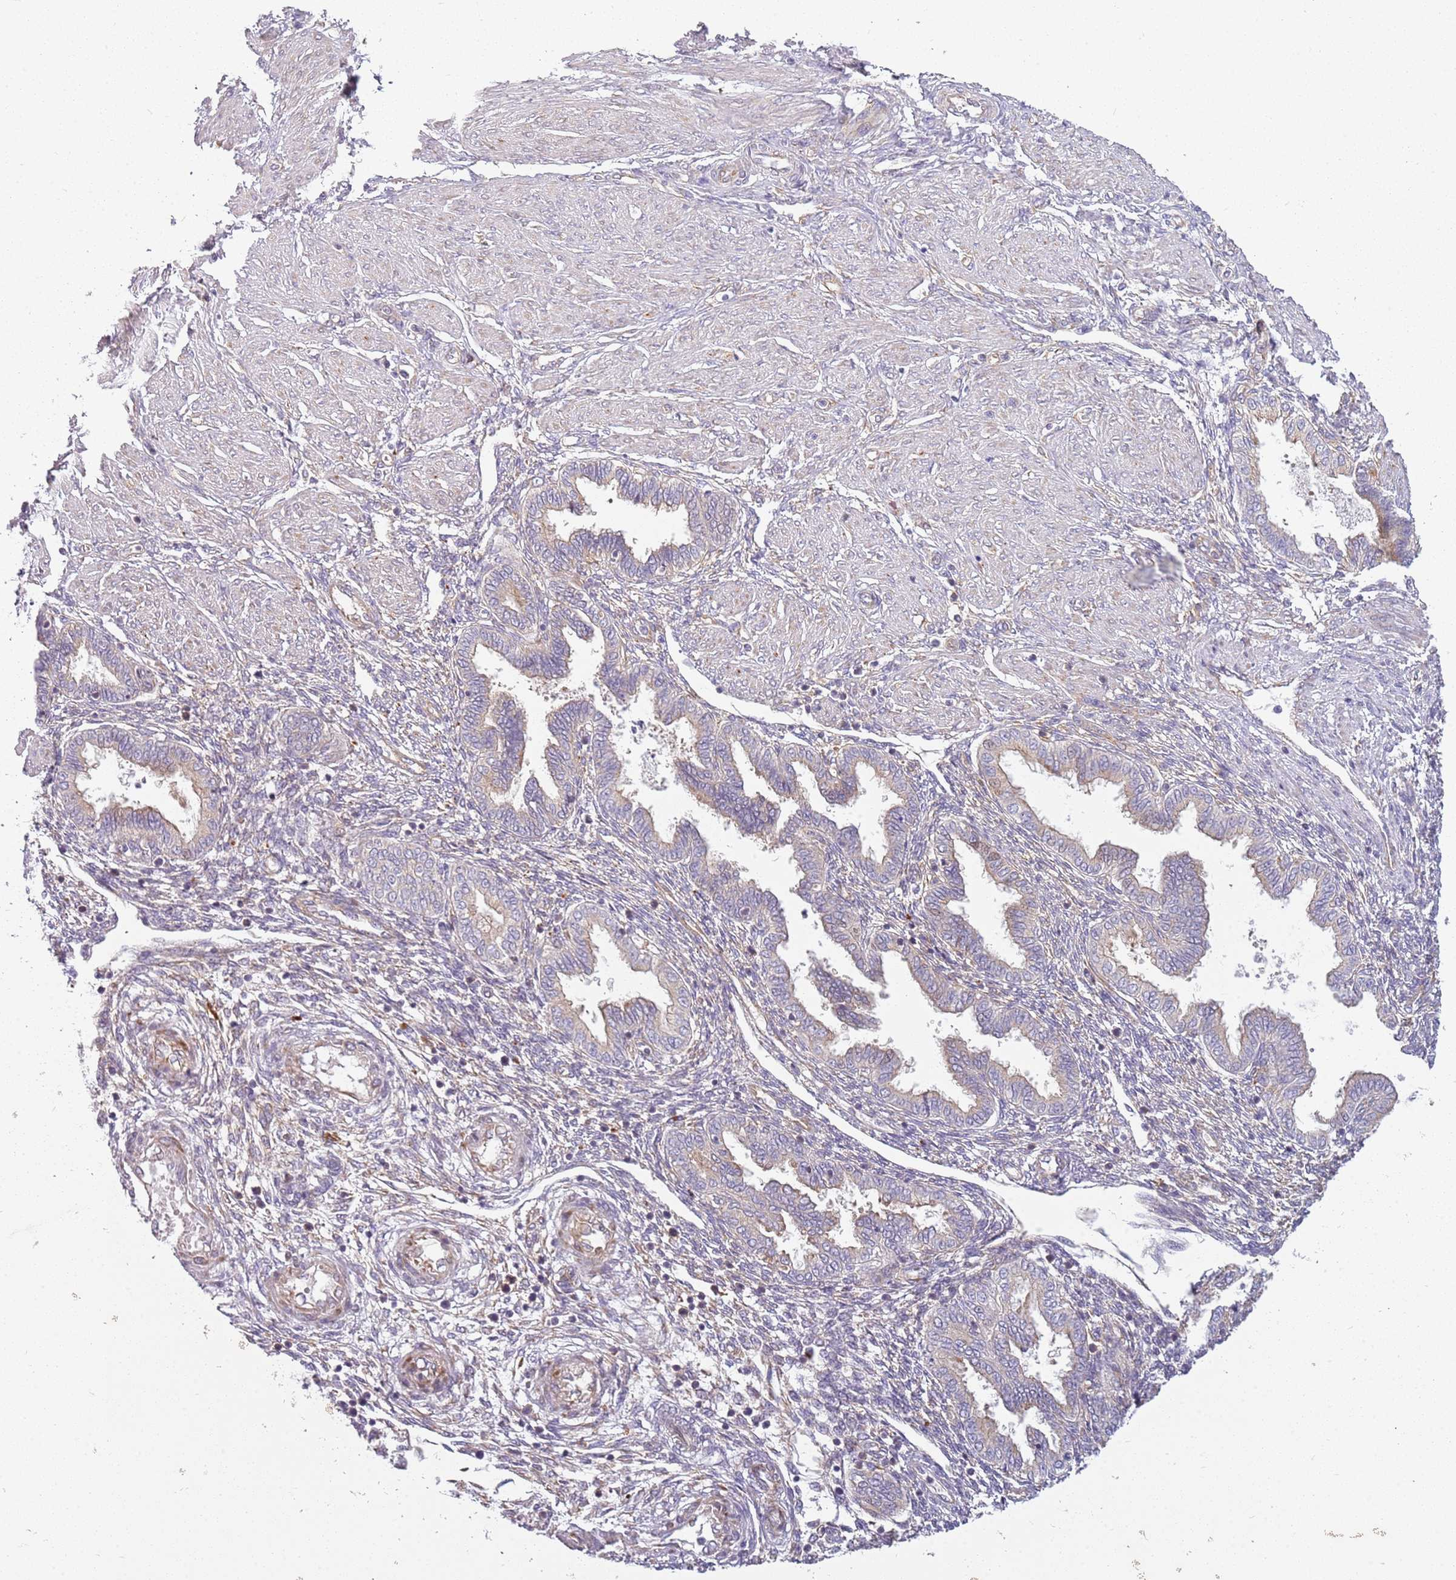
{"staining": {"intensity": "weak", "quantity": "25%-75%", "location": "cytoplasmic/membranous"}, "tissue": "endometrium", "cell_type": "Cells in endometrial stroma", "image_type": "normal", "snomed": [{"axis": "morphology", "description": "Normal tissue, NOS"}, {"axis": "topography", "description": "Endometrium"}], "caption": "Immunohistochemistry (DAB (3,3'-diaminobenzidine)) staining of unremarkable endometrium reveals weak cytoplasmic/membranous protein staining in approximately 25%-75% of cells in endometrial stroma. Immunohistochemistry stains the protein in brown and the nuclei are stained blue.", "gene": "RPS28", "patient": {"sex": "female", "age": 33}}